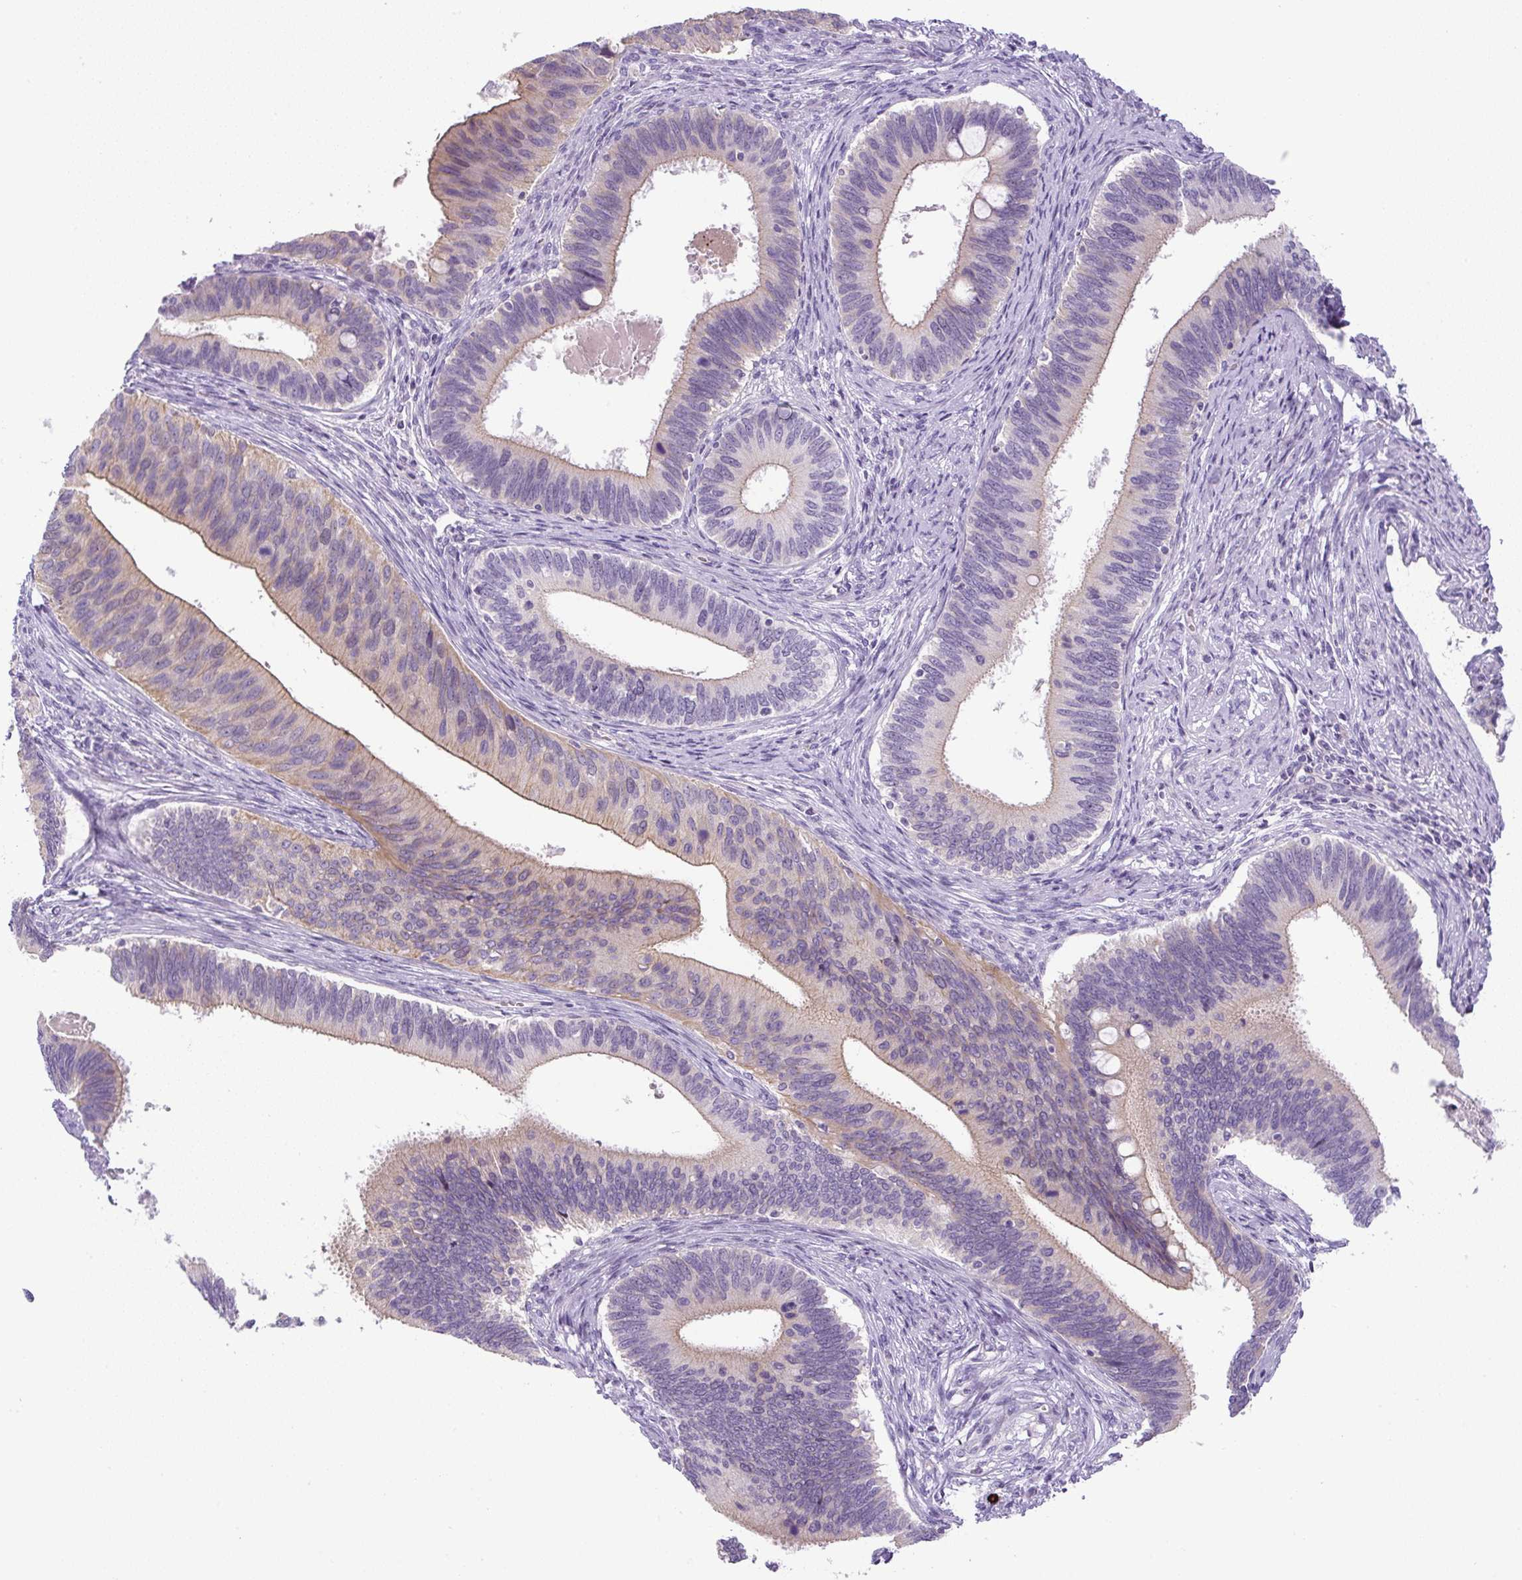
{"staining": {"intensity": "weak", "quantity": "25%-75%", "location": "cytoplasmic/membranous"}, "tissue": "cervical cancer", "cell_type": "Tumor cells", "image_type": "cancer", "snomed": [{"axis": "morphology", "description": "Adenocarcinoma, NOS"}, {"axis": "topography", "description": "Cervix"}], "caption": "The histopathology image demonstrates staining of cervical cancer (adenocarcinoma), revealing weak cytoplasmic/membranous protein positivity (brown color) within tumor cells.", "gene": "ADAMTS19", "patient": {"sex": "female", "age": 42}}